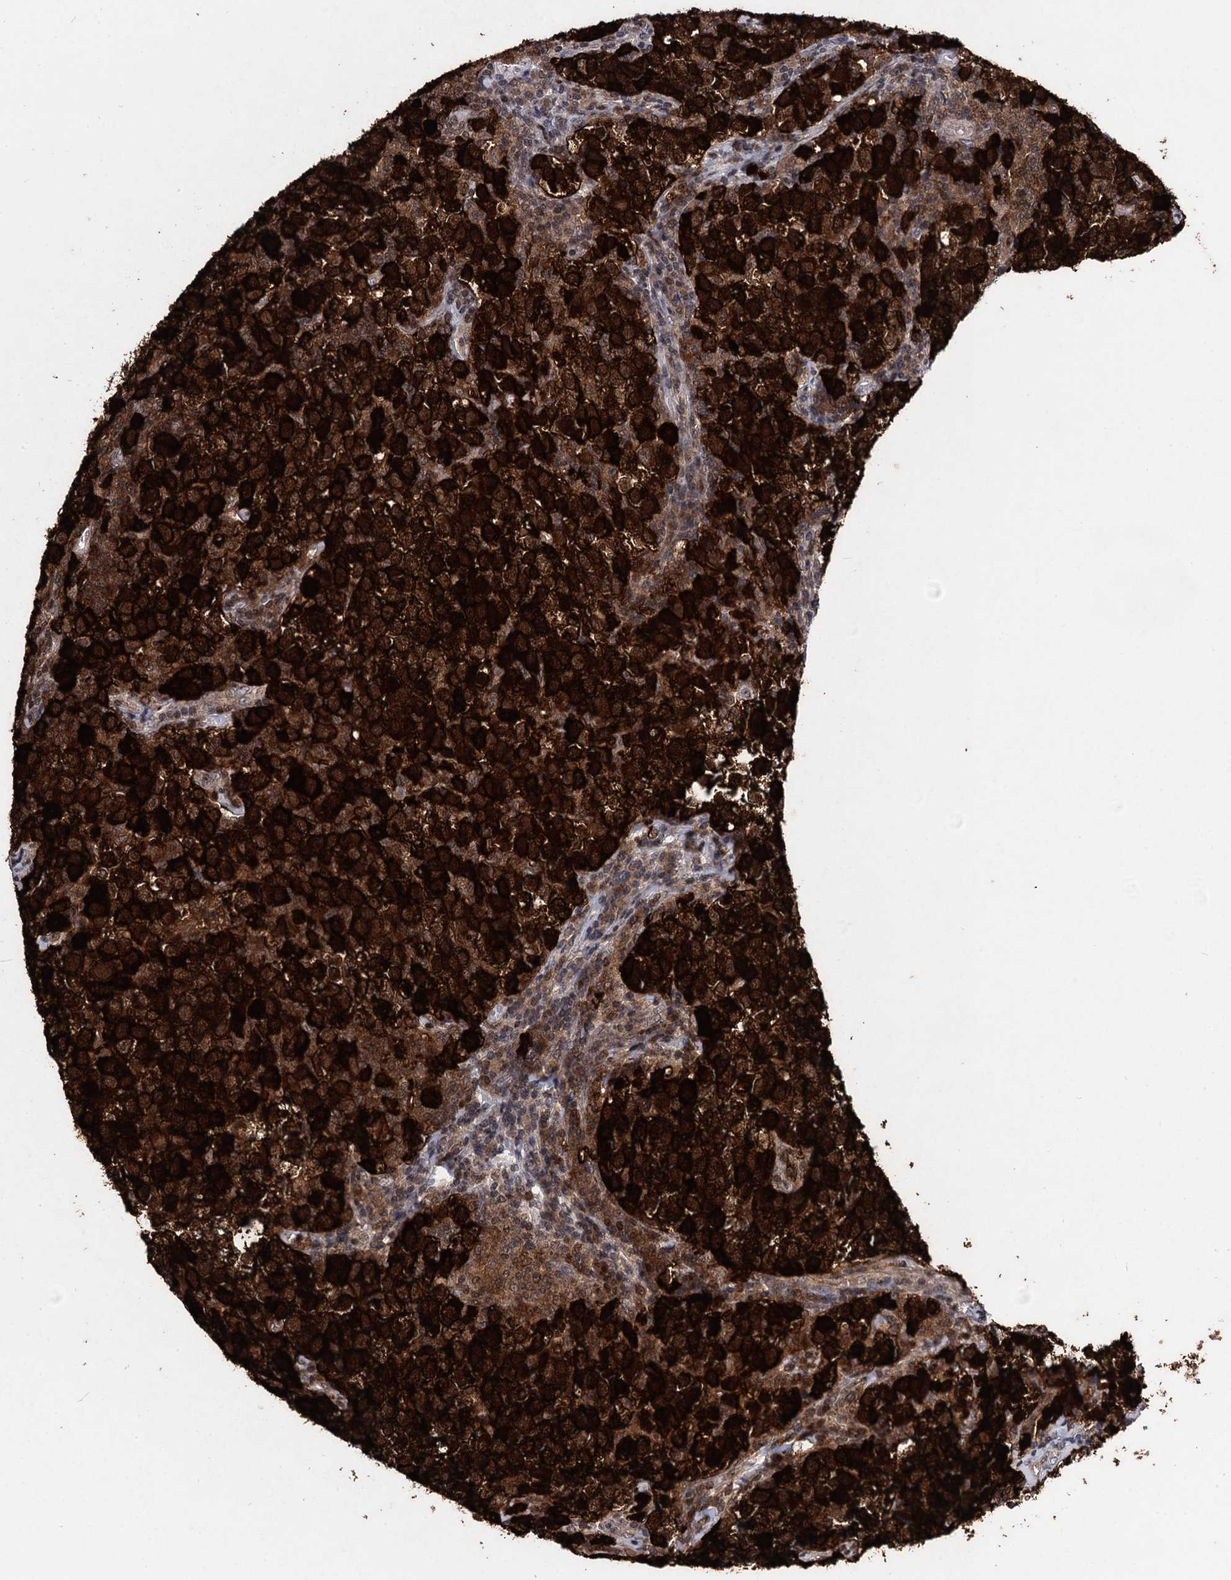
{"staining": {"intensity": "strong", "quantity": ">75%", "location": "cytoplasmic/membranous,nuclear"}, "tissue": "testis cancer", "cell_type": "Tumor cells", "image_type": "cancer", "snomed": [{"axis": "morphology", "description": "Normal tissue, NOS"}, {"axis": "morphology", "description": "Seminoma, NOS"}, {"axis": "topography", "description": "Testis"}], "caption": "Immunohistochemical staining of human testis cancer shows high levels of strong cytoplasmic/membranous and nuclear expression in approximately >75% of tumor cells.", "gene": "MAGEA4", "patient": {"sex": "male", "age": 43}}